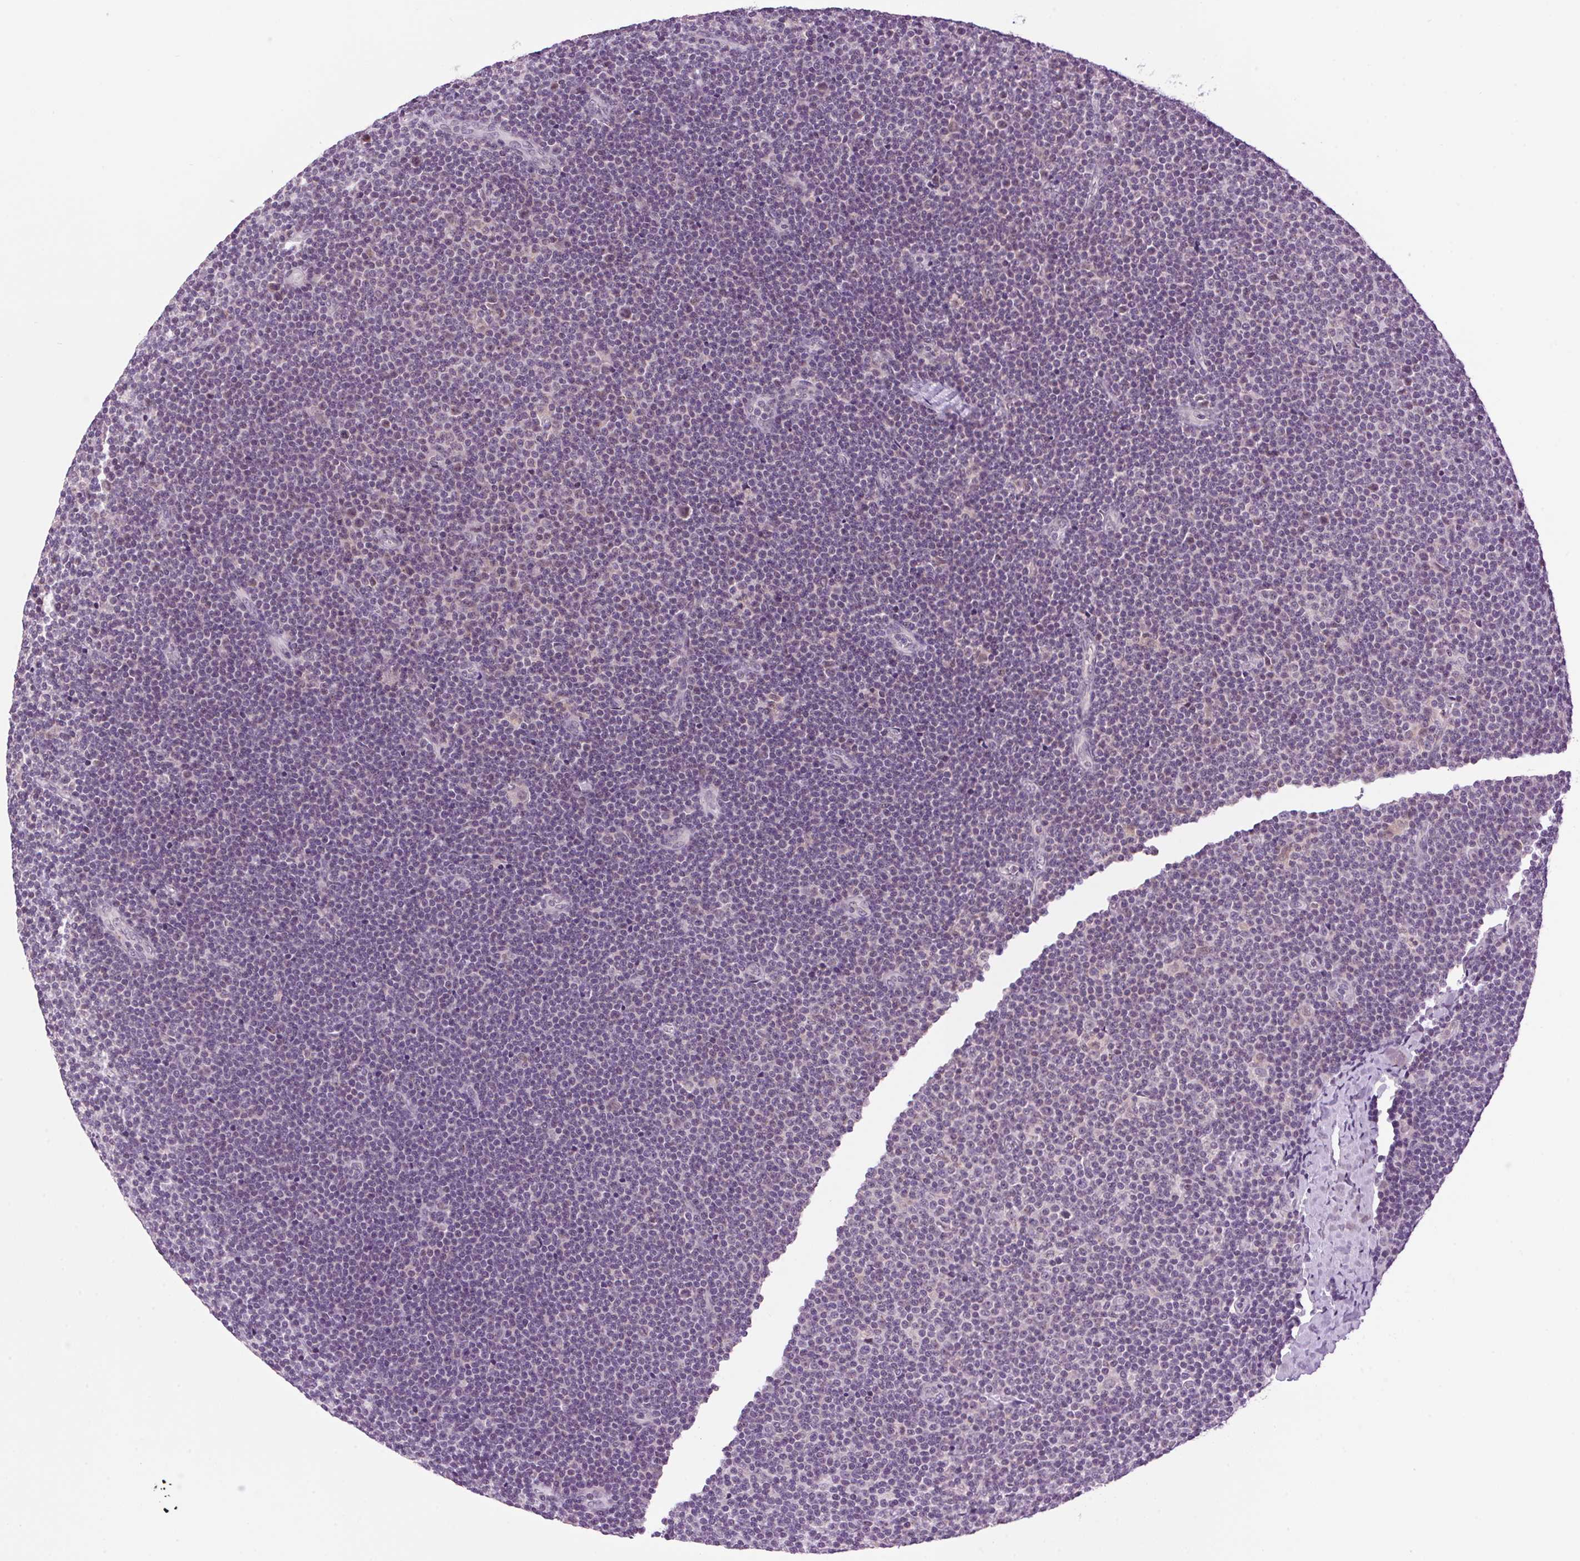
{"staining": {"intensity": "negative", "quantity": "none", "location": "none"}, "tissue": "lymphoma", "cell_type": "Tumor cells", "image_type": "cancer", "snomed": [{"axis": "morphology", "description": "Malignant lymphoma, non-Hodgkin's type, Low grade"}, {"axis": "topography", "description": "Lymph node"}], "caption": "Tumor cells are negative for brown protein staining in malignant lymphoma, non-Hodgkin's type (low-grade). The staining is performed using DAB (3,3'-diaminobenzidine) brown chromogen with nuclei counter-stained in using hematoxylin.", "gene": "SMIM13", "patient": {"sex": "male", "age": 48}}